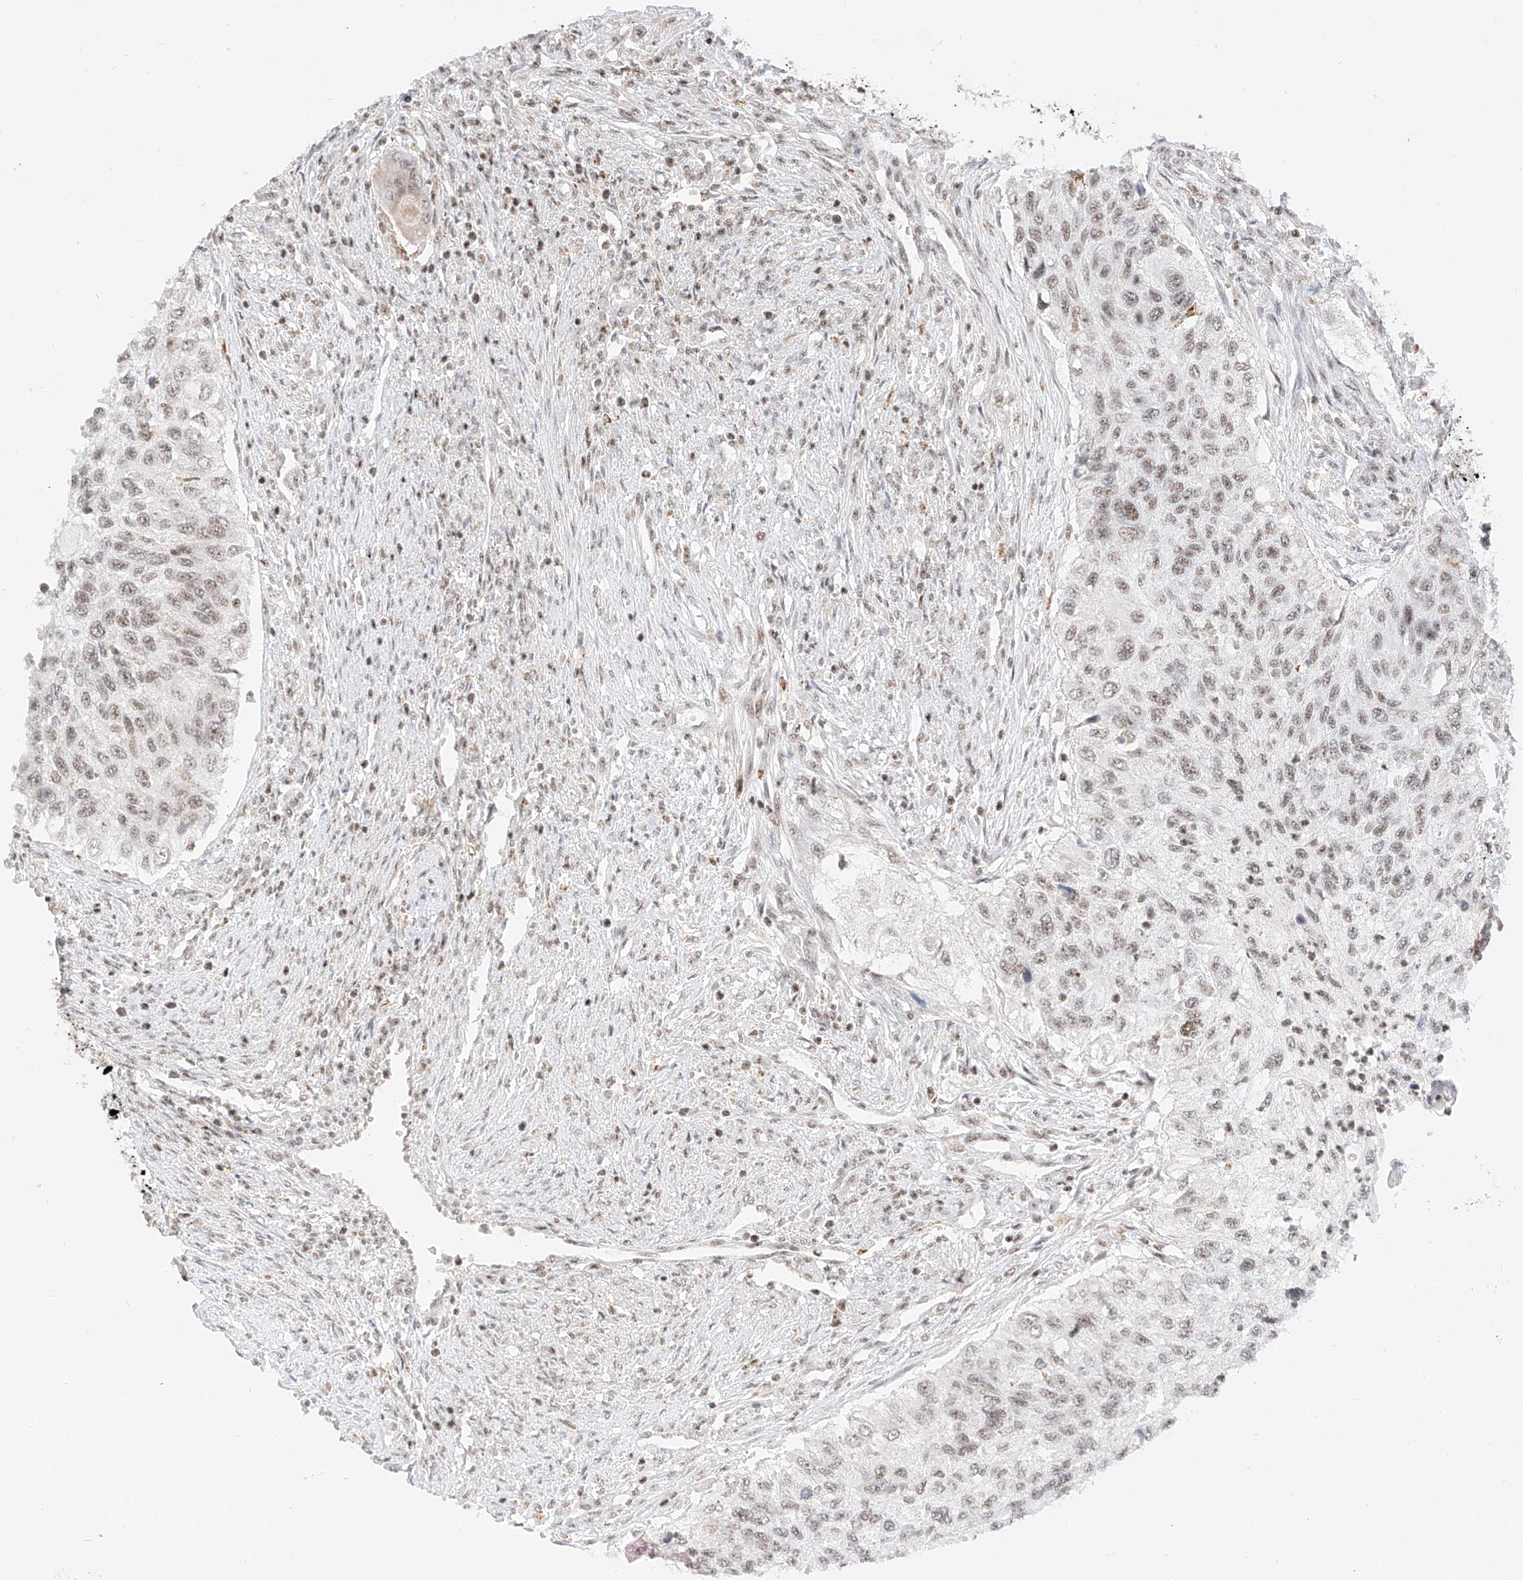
{"staining": {"intensity": "weak", "quantity": ">75%", "location": "nuclear"}, "tissue": "urothelial cancer", "cell_type": "Tumor cells", "image_type": "cancer", "snomed": [{"axis": "morphology", "description": "Urothelial carcinoma, High grade"}, {"axis": "topography", "description": "Urinary bladder"}], "caption": "Protein expression analysis of urothelial cancer demonstrates weak nuclear positivity in approximately >75% of tumor cells.", "gene": "NRF1", "patient": {"sex": "female", "age": 60}}